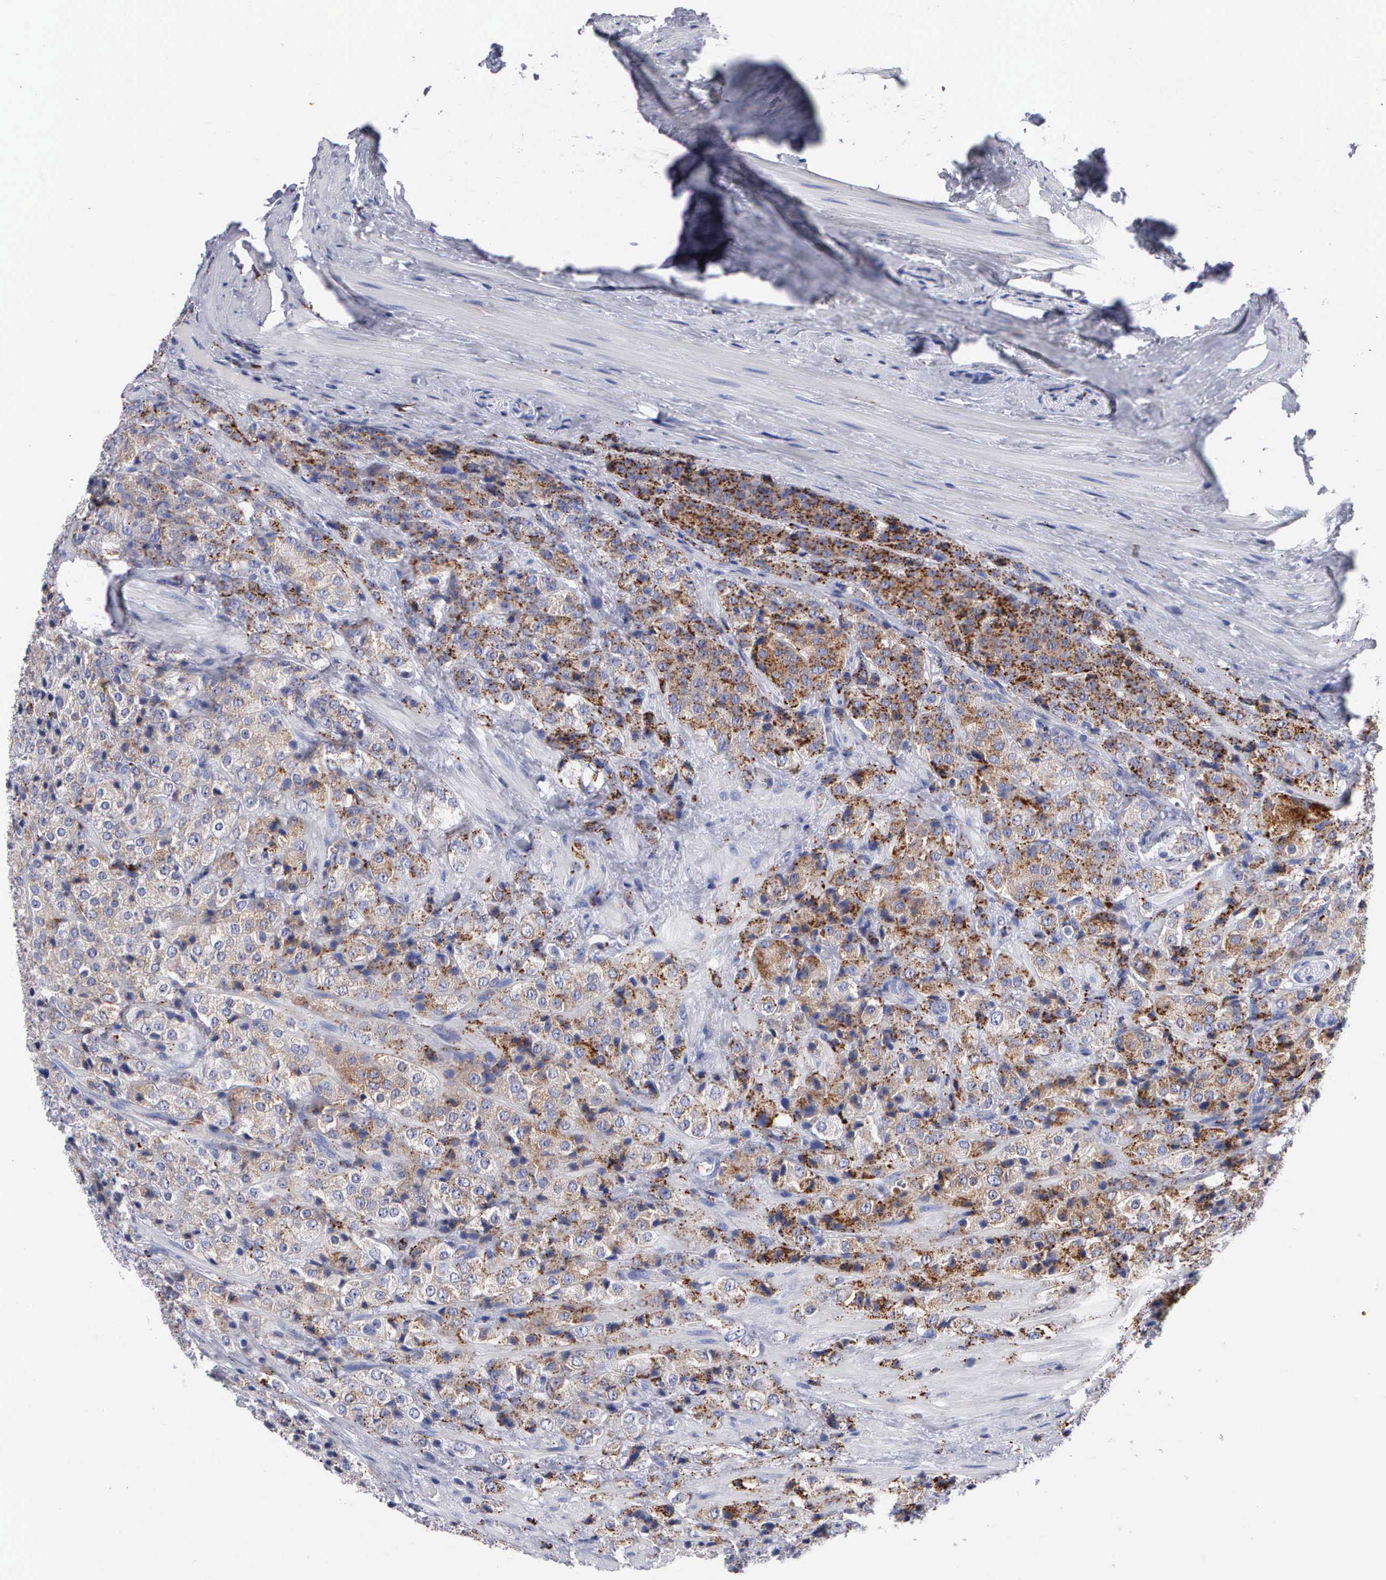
{"staining": {"intensity": "moderate", "quantity": ">75%", "location": "cytoplasmic/membranous"}, "tissue": "prostate cancer", "cell_type": "Tumor cells", "image_type": "cancer", "snomed": [{"axis": "morphology", "description": "Adenocarcinoma, Medium grade"}, {"axis": "topography", "description": "Prostate"}], "caption": "High-magnification brightfield microscopy of prostate cancer stained with DAB (3,3'-diaminobenzidine) (brown) and counterstained with hematoxylin (blue). tumor cells exhibit moderate cytoplasmic/membranous expression is seen in approximately>75% of cells. The staining was performed using DAB (3,3'-diaminobenzidine), with brown indicating positive protein expression. Nuclei are stained blue with hematoxylin.", "gene": "CTSH", "patient": {"sex": "male", "age": 70}}